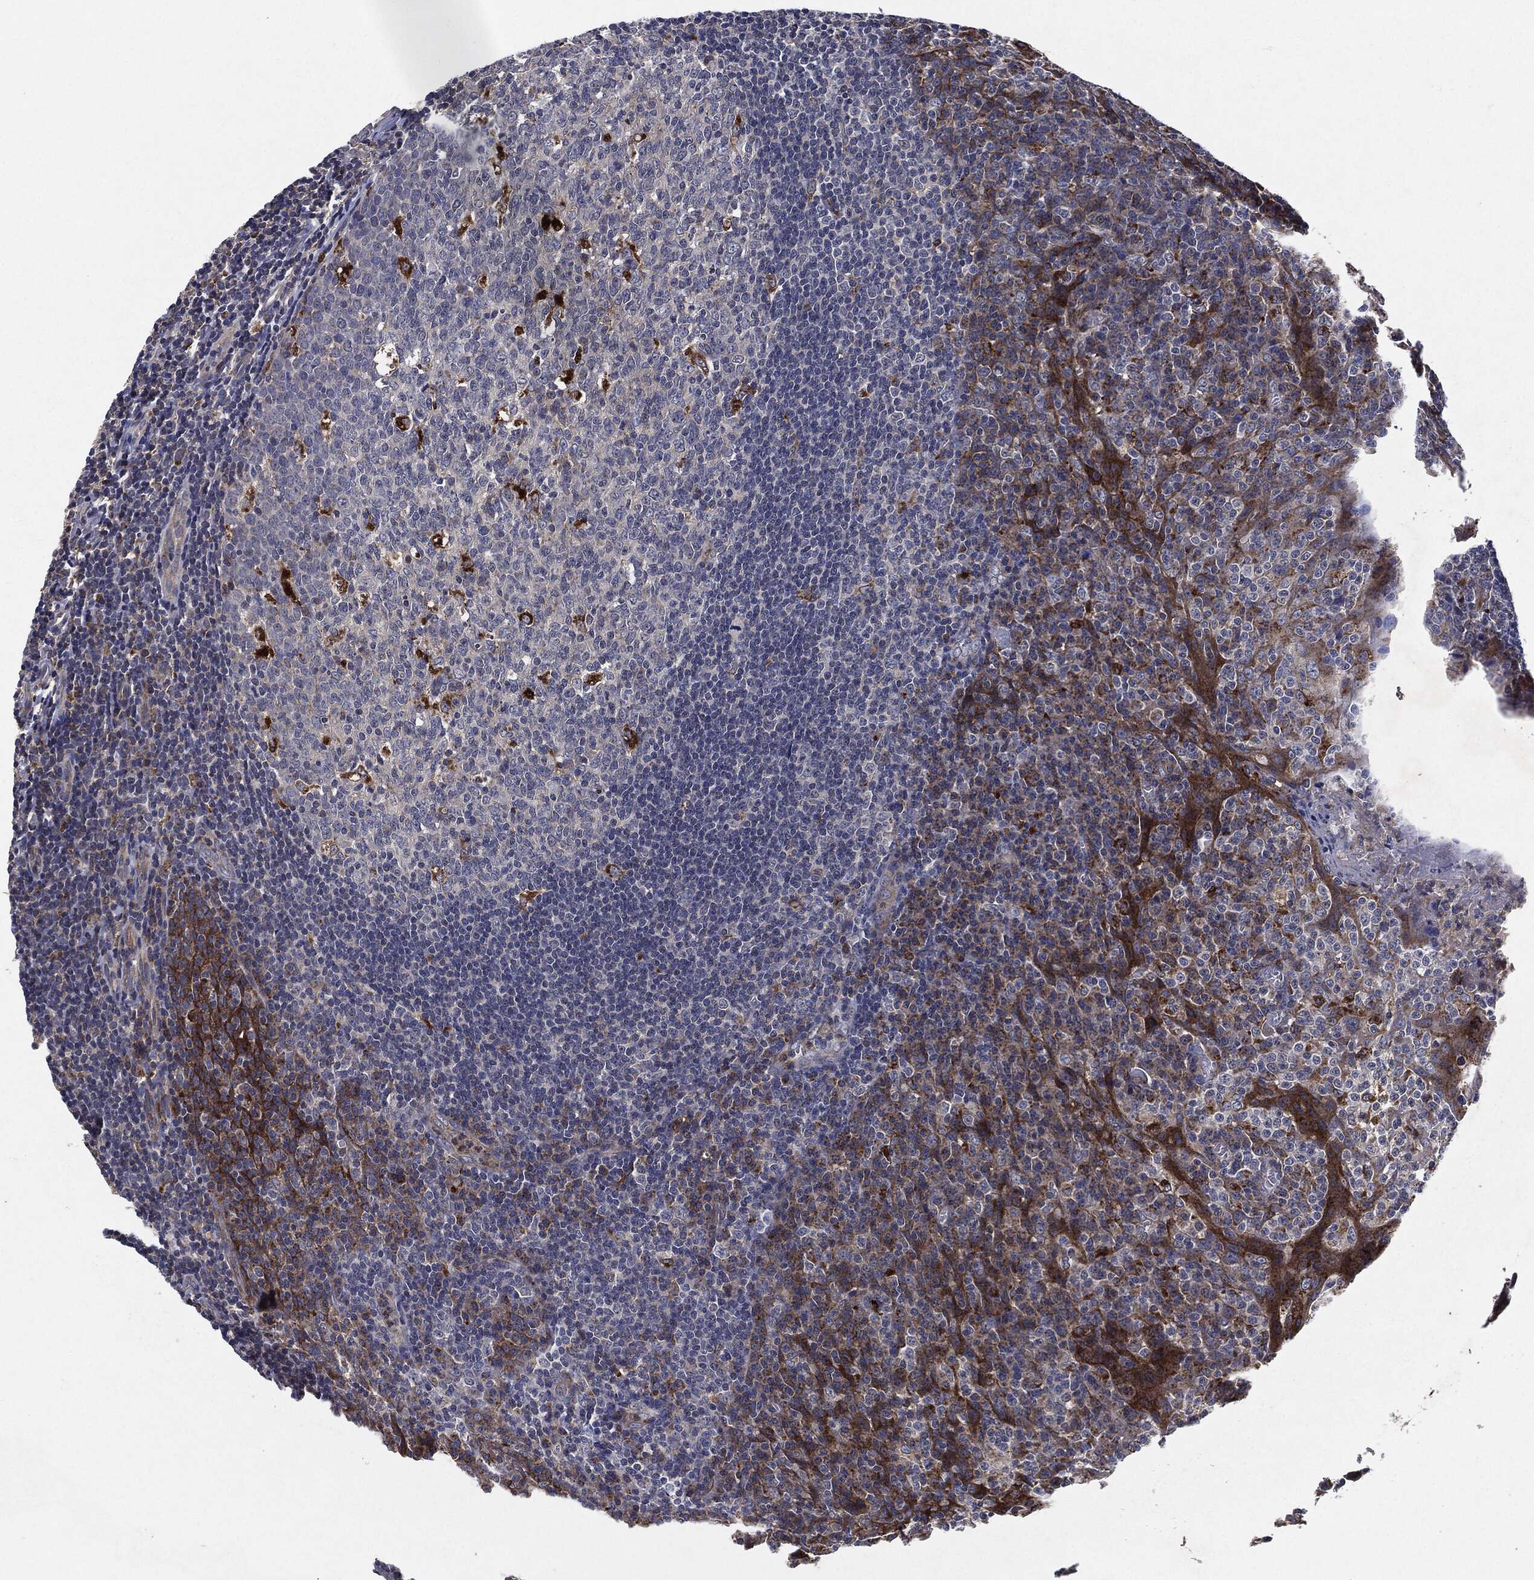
{"staining": {"intensity": "strong", "quantity": "<25%", "location": "cytoplasmic/membranous"}, "tissue": "tonsil", "cell_type": "Germinal center cells", "image_type": "normal", "snomed": [{"axis": "morphology", "description": "Normal tissue, NOS"}, {"axis": "topography", "description": "Tonsil"}], "caption": "Immunohistochemical staining of normal tonsil exhibits <25% levels of strong cytoplasmic/membranous protein staining in approximately <25% of germinal center cells.", "gene": "SLC31A2", "patient": {"sex": "male", "age": 20}}